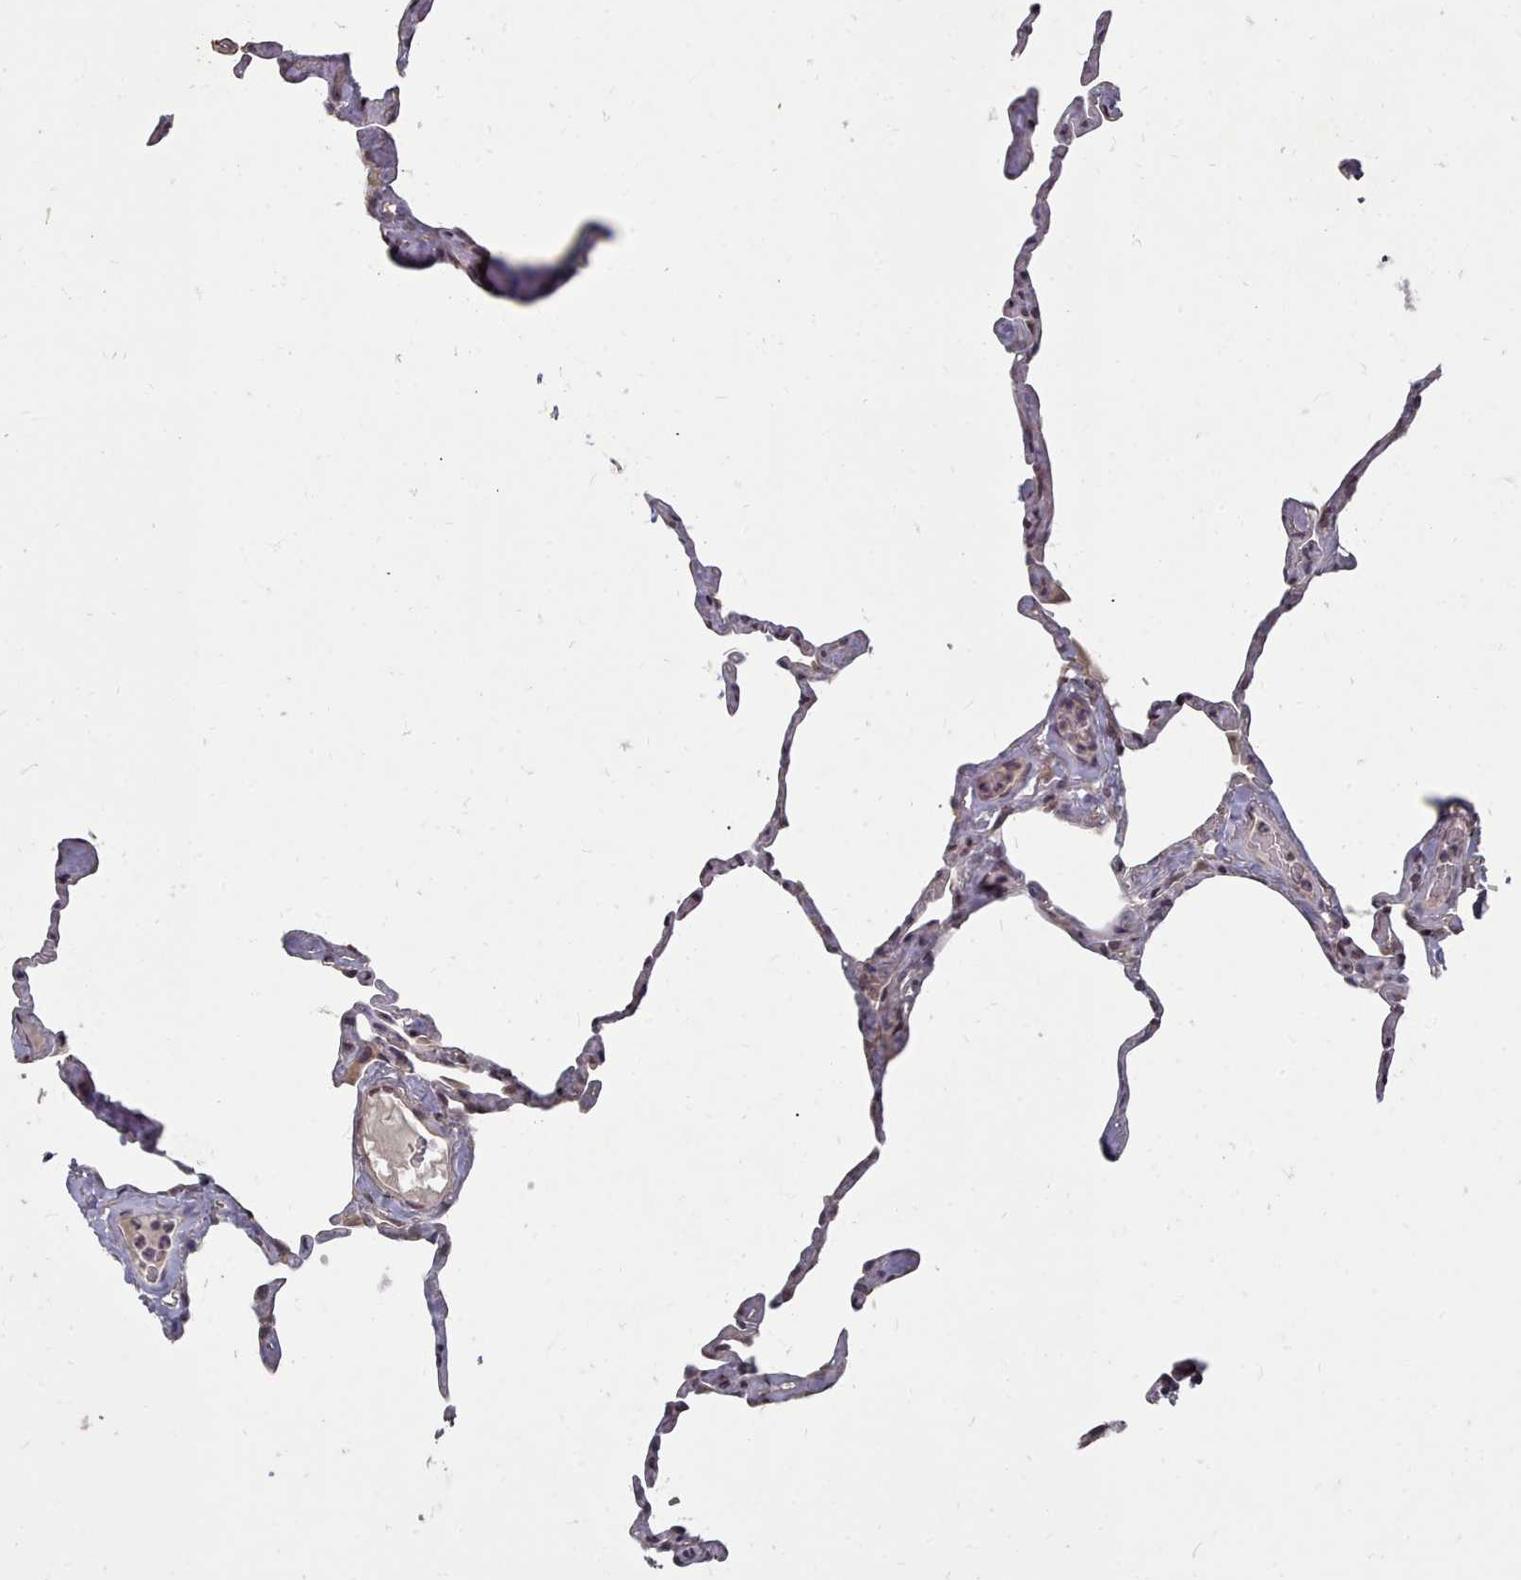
{"staining": {"intensity": "negative", "quantity": "none", "location": "none"}, "tissue": "lung", "cell_type": "Alveolar cells", "image_type": "normal", "snomed": [{"axis": "morphology", "description": "Normal tissue, NOS"}, {"axis": "topography", "description": "Lung"}], "caption": "The photomicrograph reveals no staining of alveolar cells in unremarkable lung.", "gene": "ACKR3", "patient": {"sex": "male", "age": 65}}